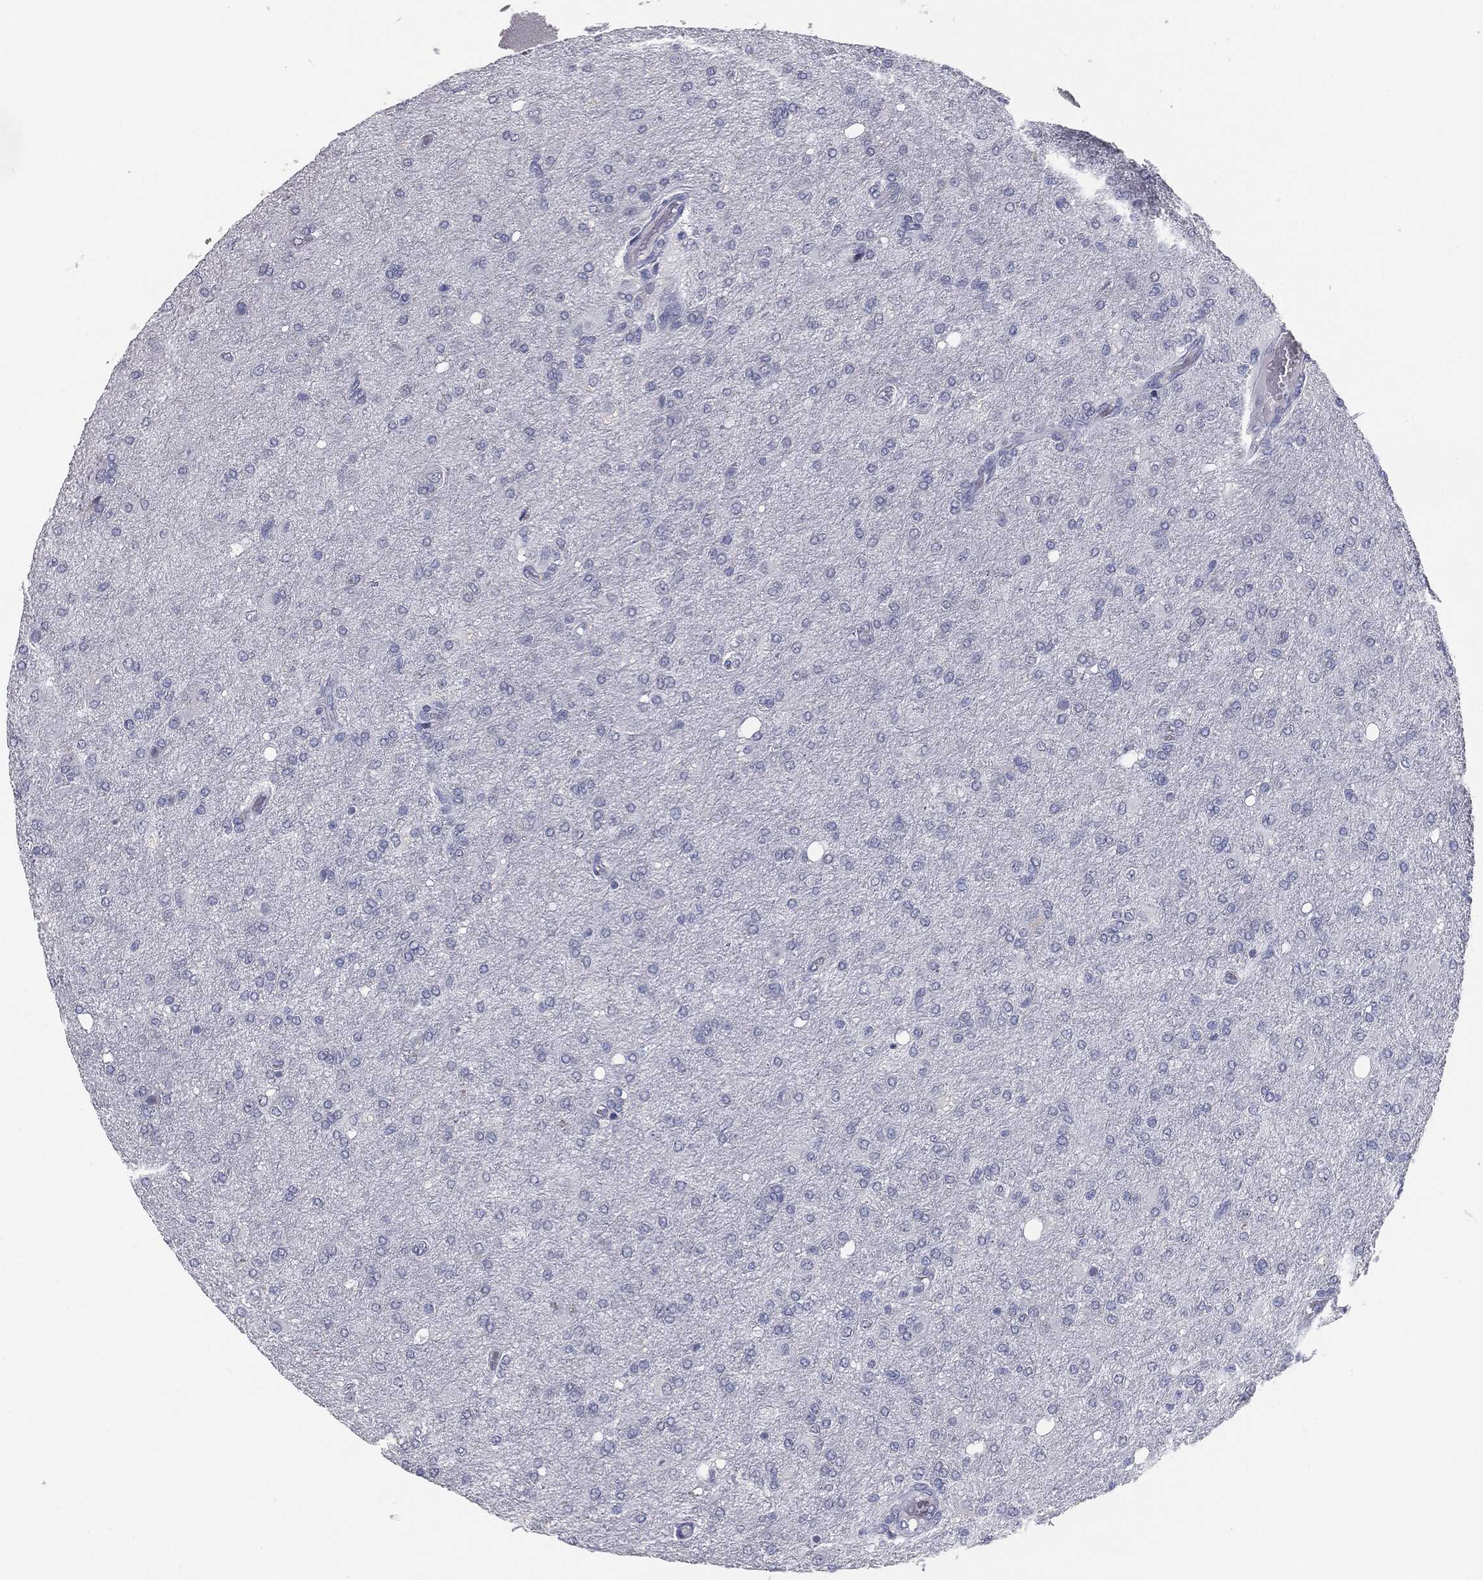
{"staining": {"intensity": "negative", "quantity": "none", "location": "none"}, "tissue": "glioma", "cell_type": "Tumor cells", "image_type": "cancer", "snomed": [{"axis": "morphology", "description": "Glioma, malignant, High grade"}, {"axis": "topography", "description": "Cerebral cortex"}], "caption": "The photomicrograph shows no staining of tumor cells in glioma.", "gene": "MUC5AC", "patient": {"sex": "male", "age": 70}}